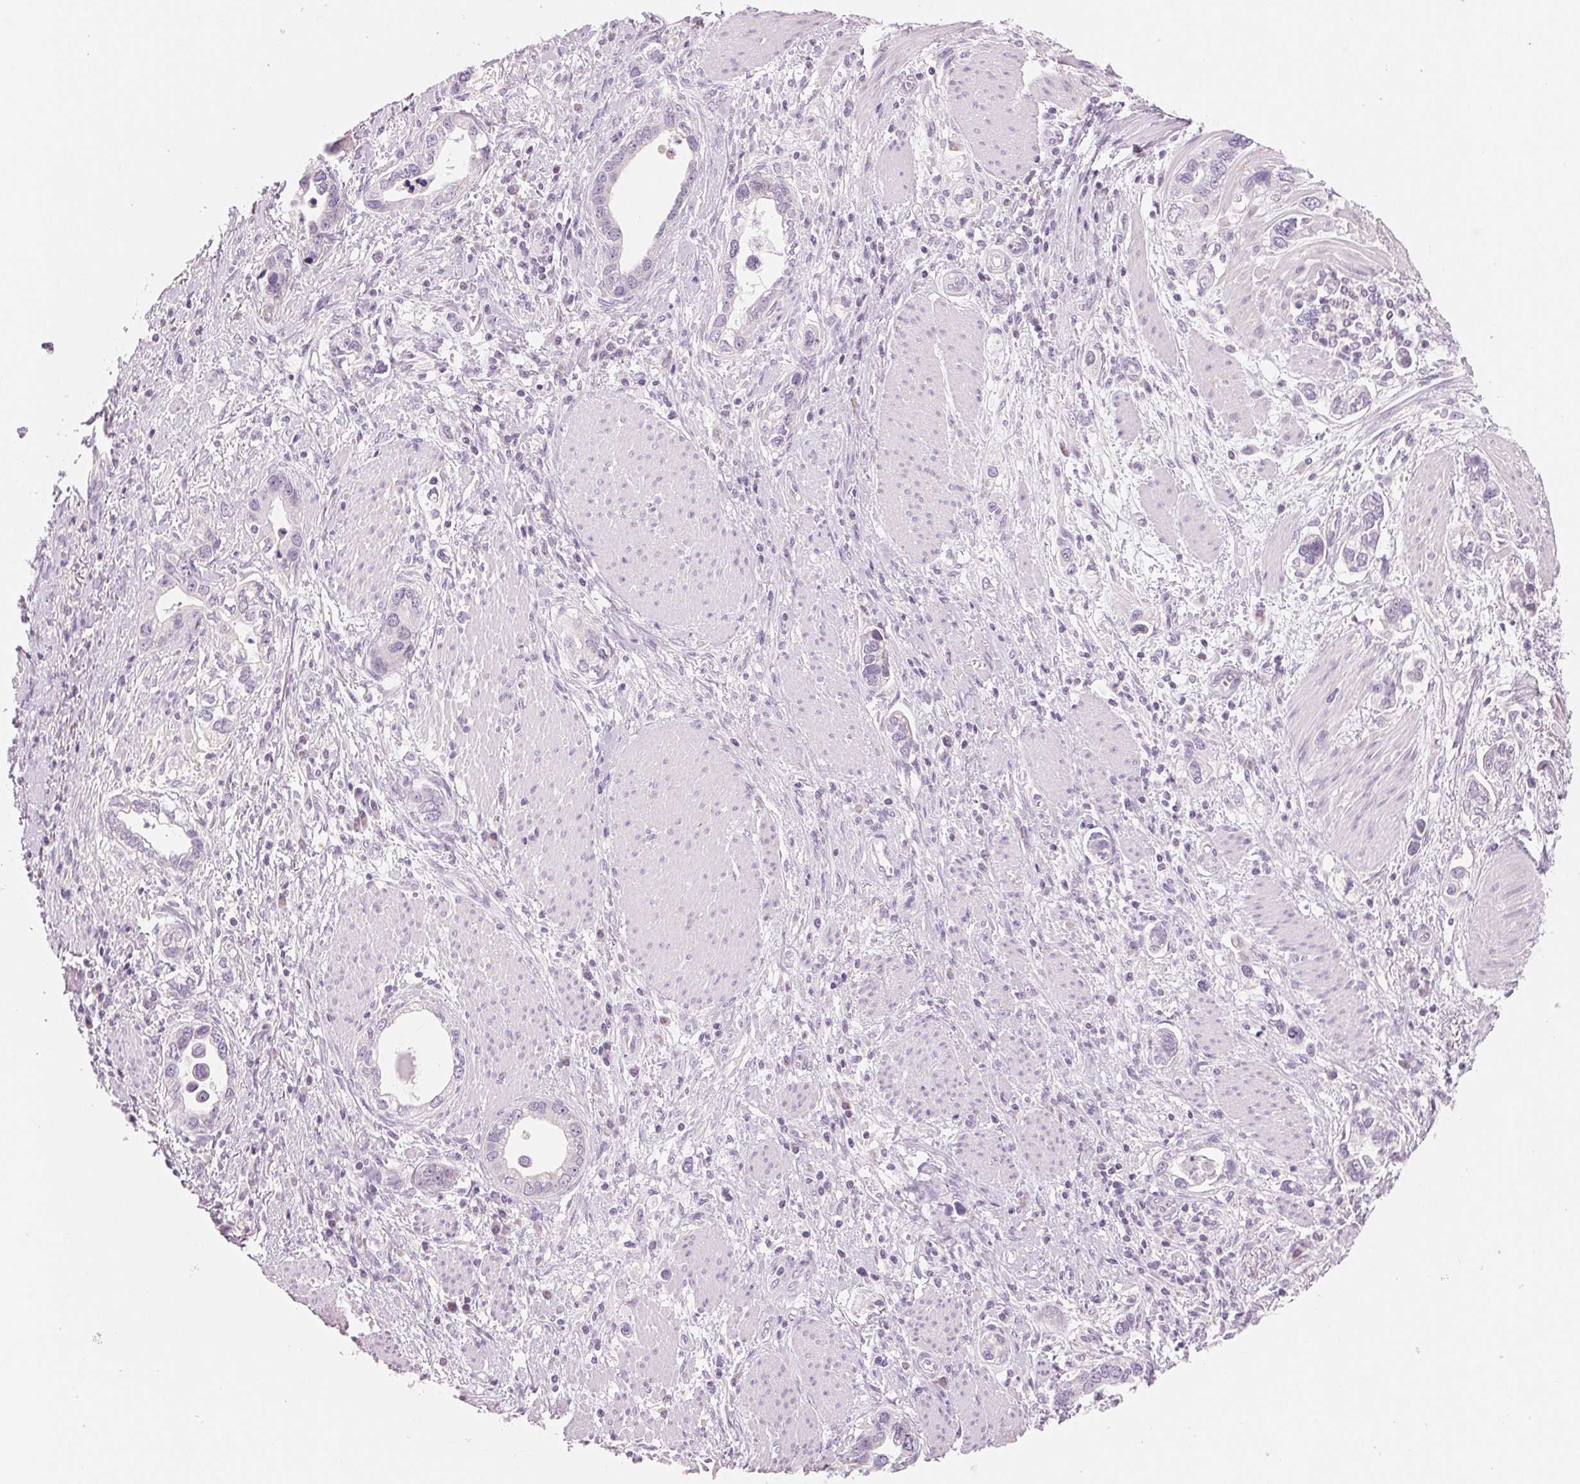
{"staining": {"intensity": "negative", "quantity": "none", "location": "none"}, "tissue": "stomach cancer", "cell_type": "Tumor cells", "image_type": "cancer", "snomed": [{"axis": "morphology", "description": "Adenocarcinoma, NOS"}, {"axis": "topography", "description": "Stomach, lower"}], "caption": "Tumor cells show no significant protein expression in stomach adenocarcinoma.", "gene": "HOXB13", "patient": {"sex": "female", "age": 93}}